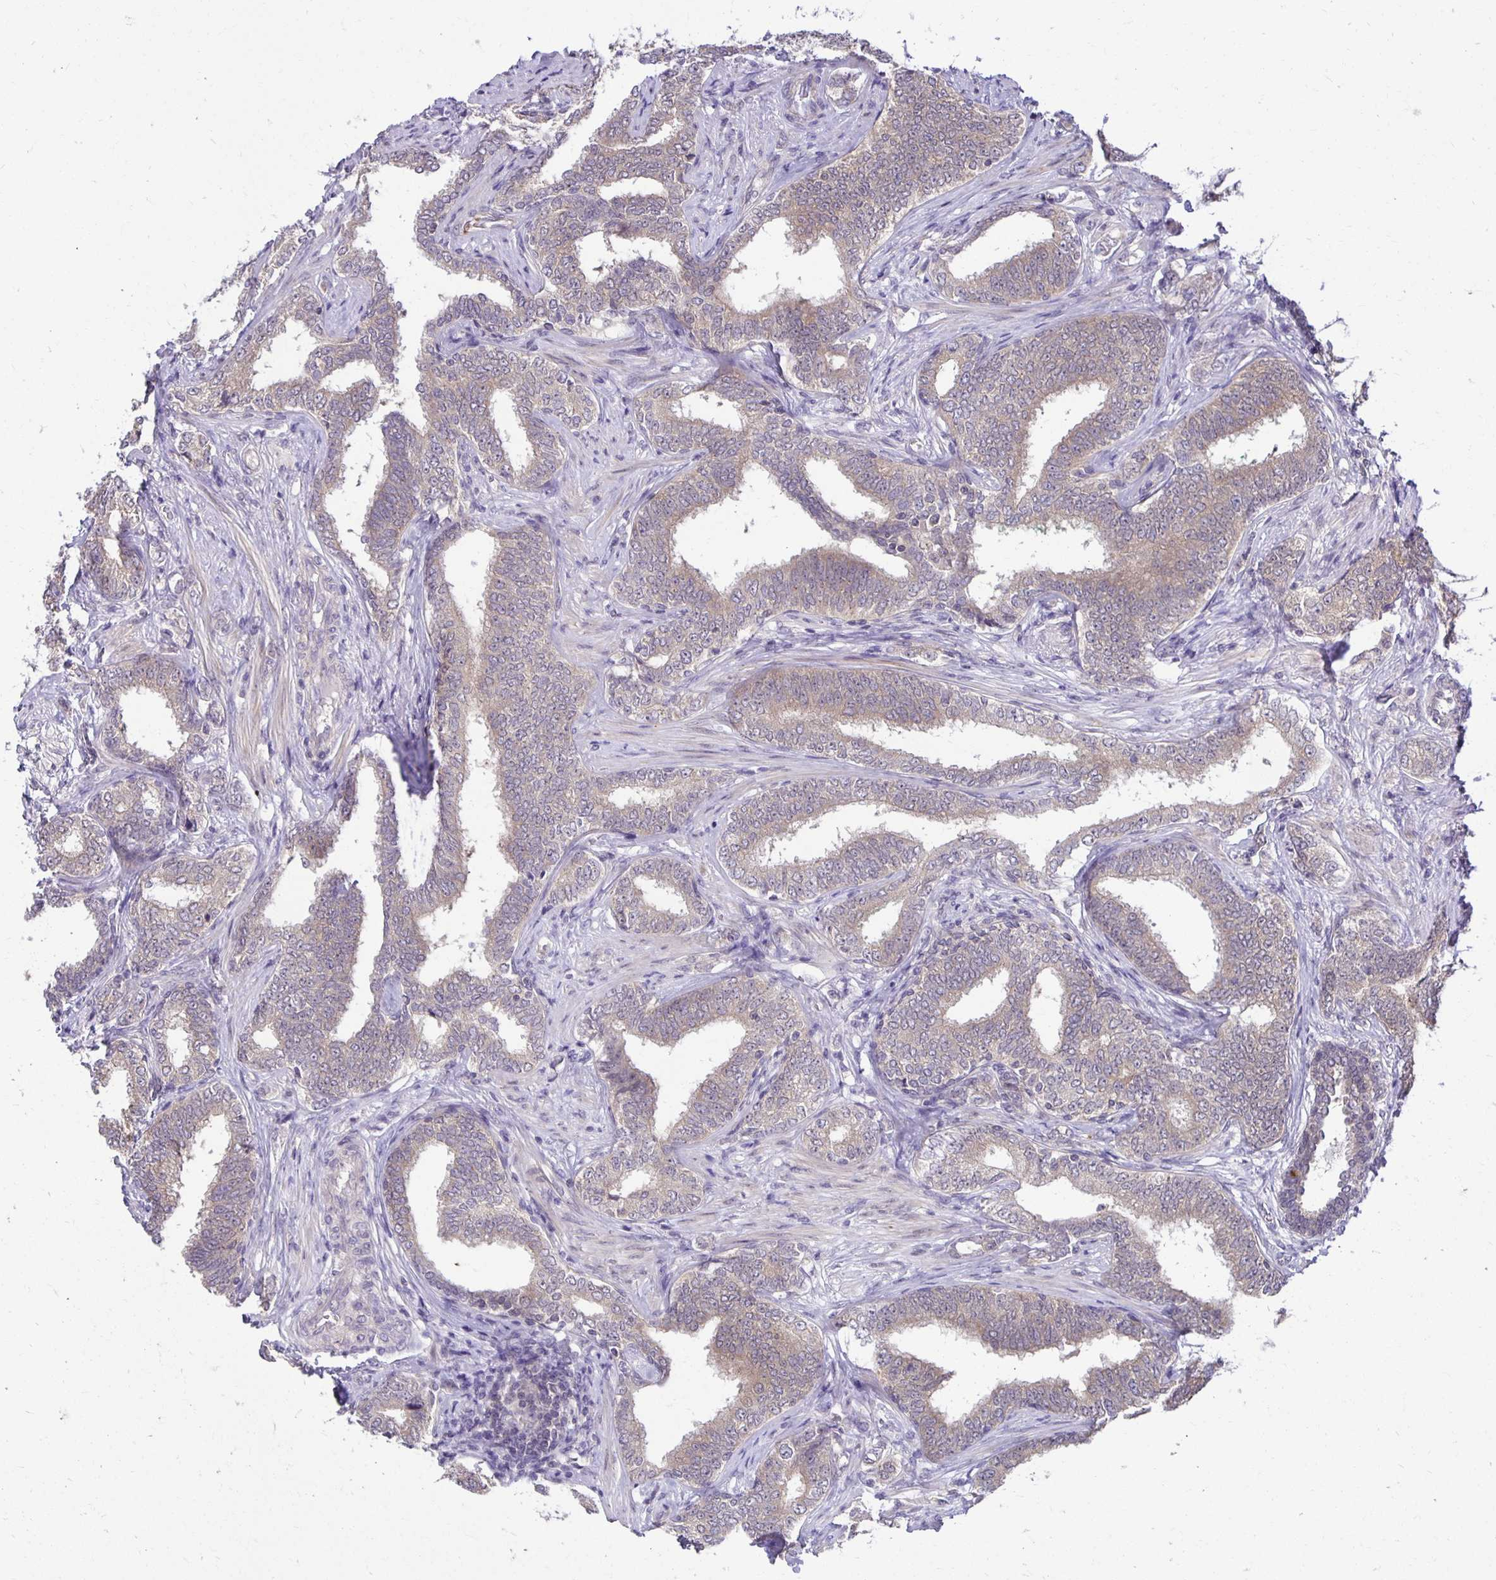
{"staining": {"intensity": "weak", "quantity": "25%-75%", "location": "cytoplasmic/membranous"}, "tissue": "prostate cancer", "cell_type": "Tumor cells", "image_type": "cancer", "snomed": [{"axis": "morphology", "description": "Adenocarcinoma, High grade"}, {"axis": "topography", "description": "Prostate"}], "caption": "Approximately 25%-75% of tumor cells in prostate adenocarcinoma (high-grade) show weak cytoplasmic/membranous protein positivity as visualized by brown immunohistochemical staining.", "gene": "MIEN1", "patient": {"sex": "male", "age": 72}}